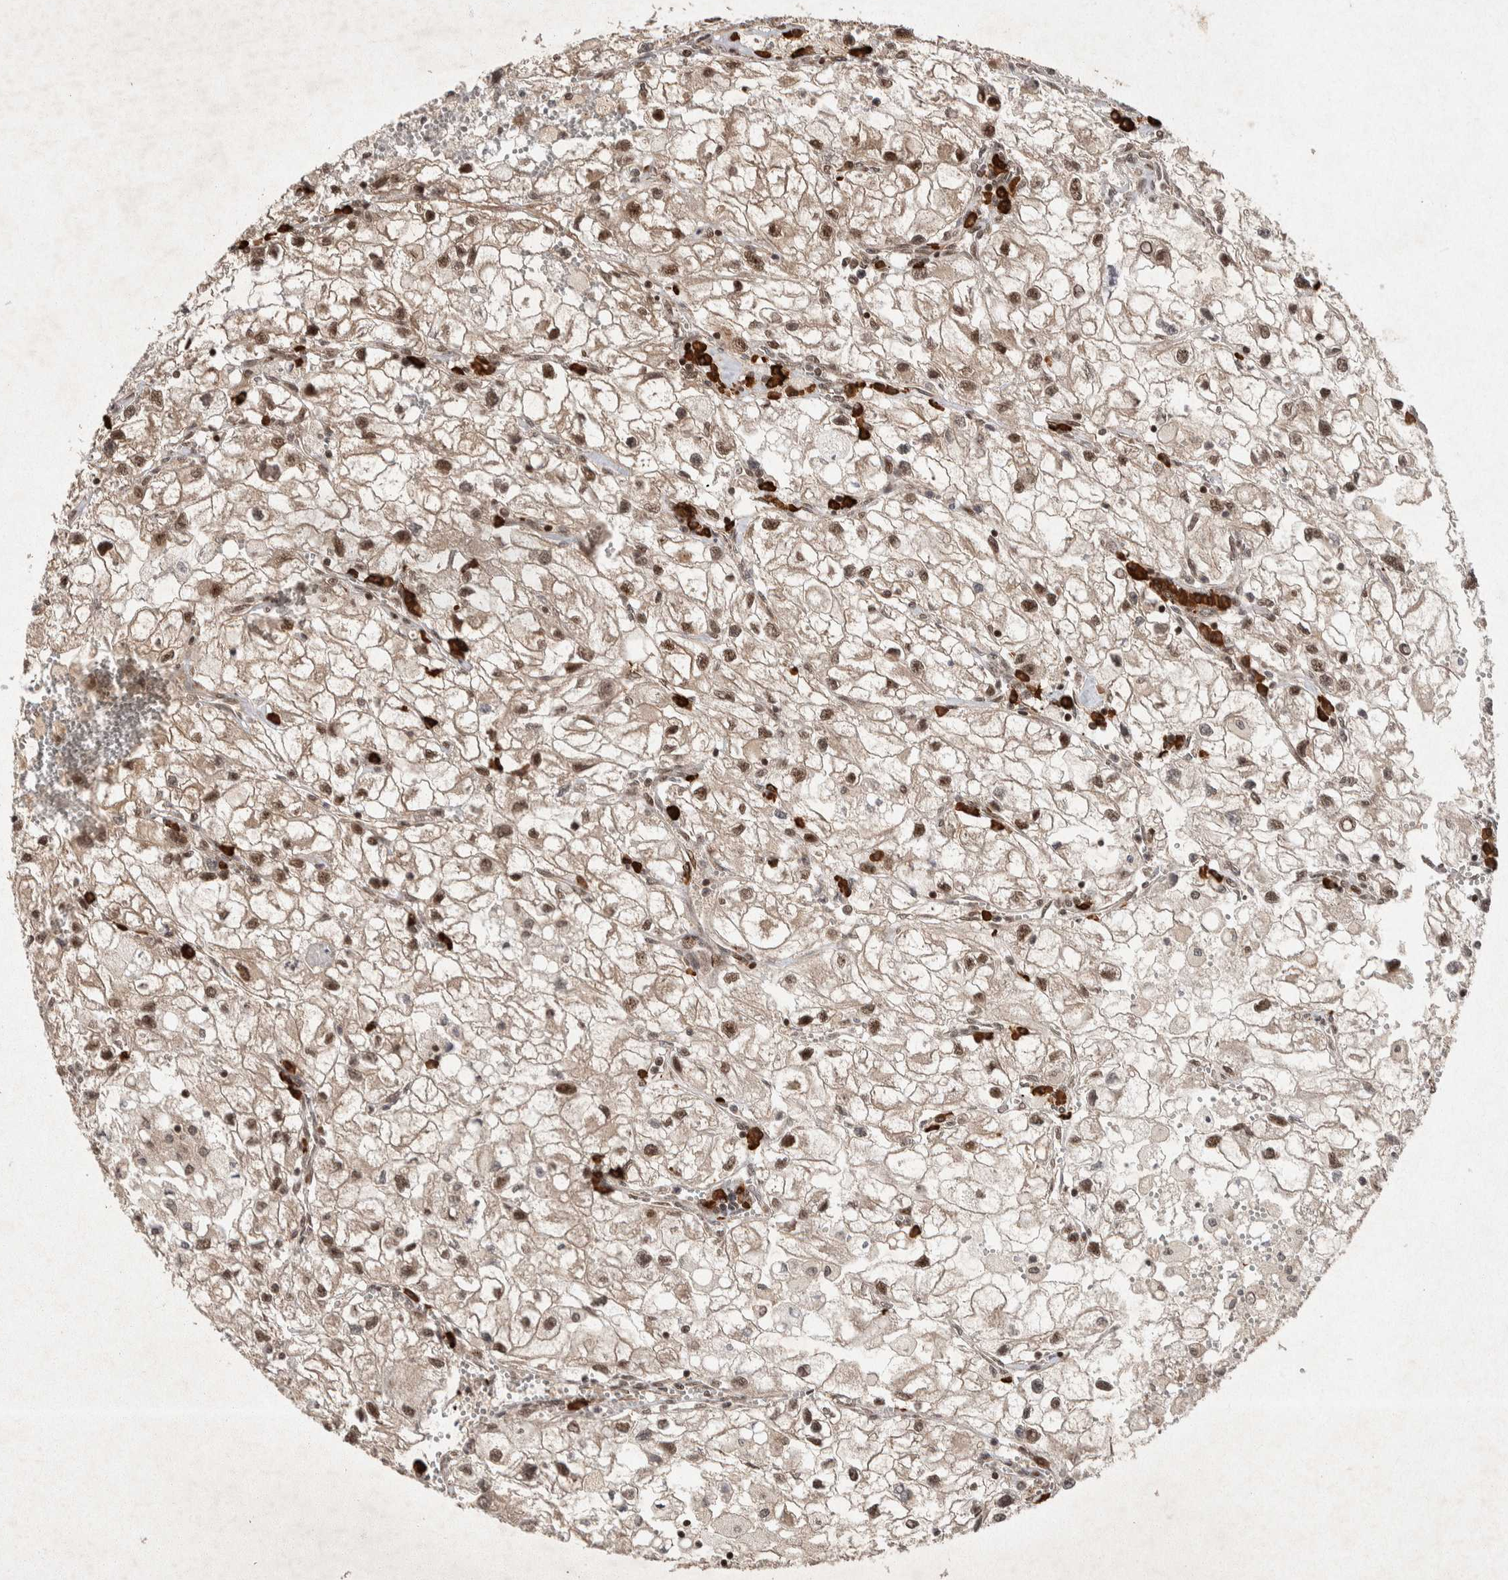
{"staining": {"intensity": "moderate", "quantity": ">75%", "location": "nuclear"}, "tissue": "renal cancer", "cell_type": "Tumor cells", "image_type": "cancer", "snomed": [{"axis": "morphology", "description": "Adenocarcinoma, NOS"}, {"axis": "topography", "description": "Kidney"}], "caption": "There is medium levels of moderate nuclear expression in tumor cells of adenocarcinoma (renal), as demonstrated by immunohistochemical staining (brown color).", "gene": "TOR1B", "patient": {"sex": "female", "age": 70}}